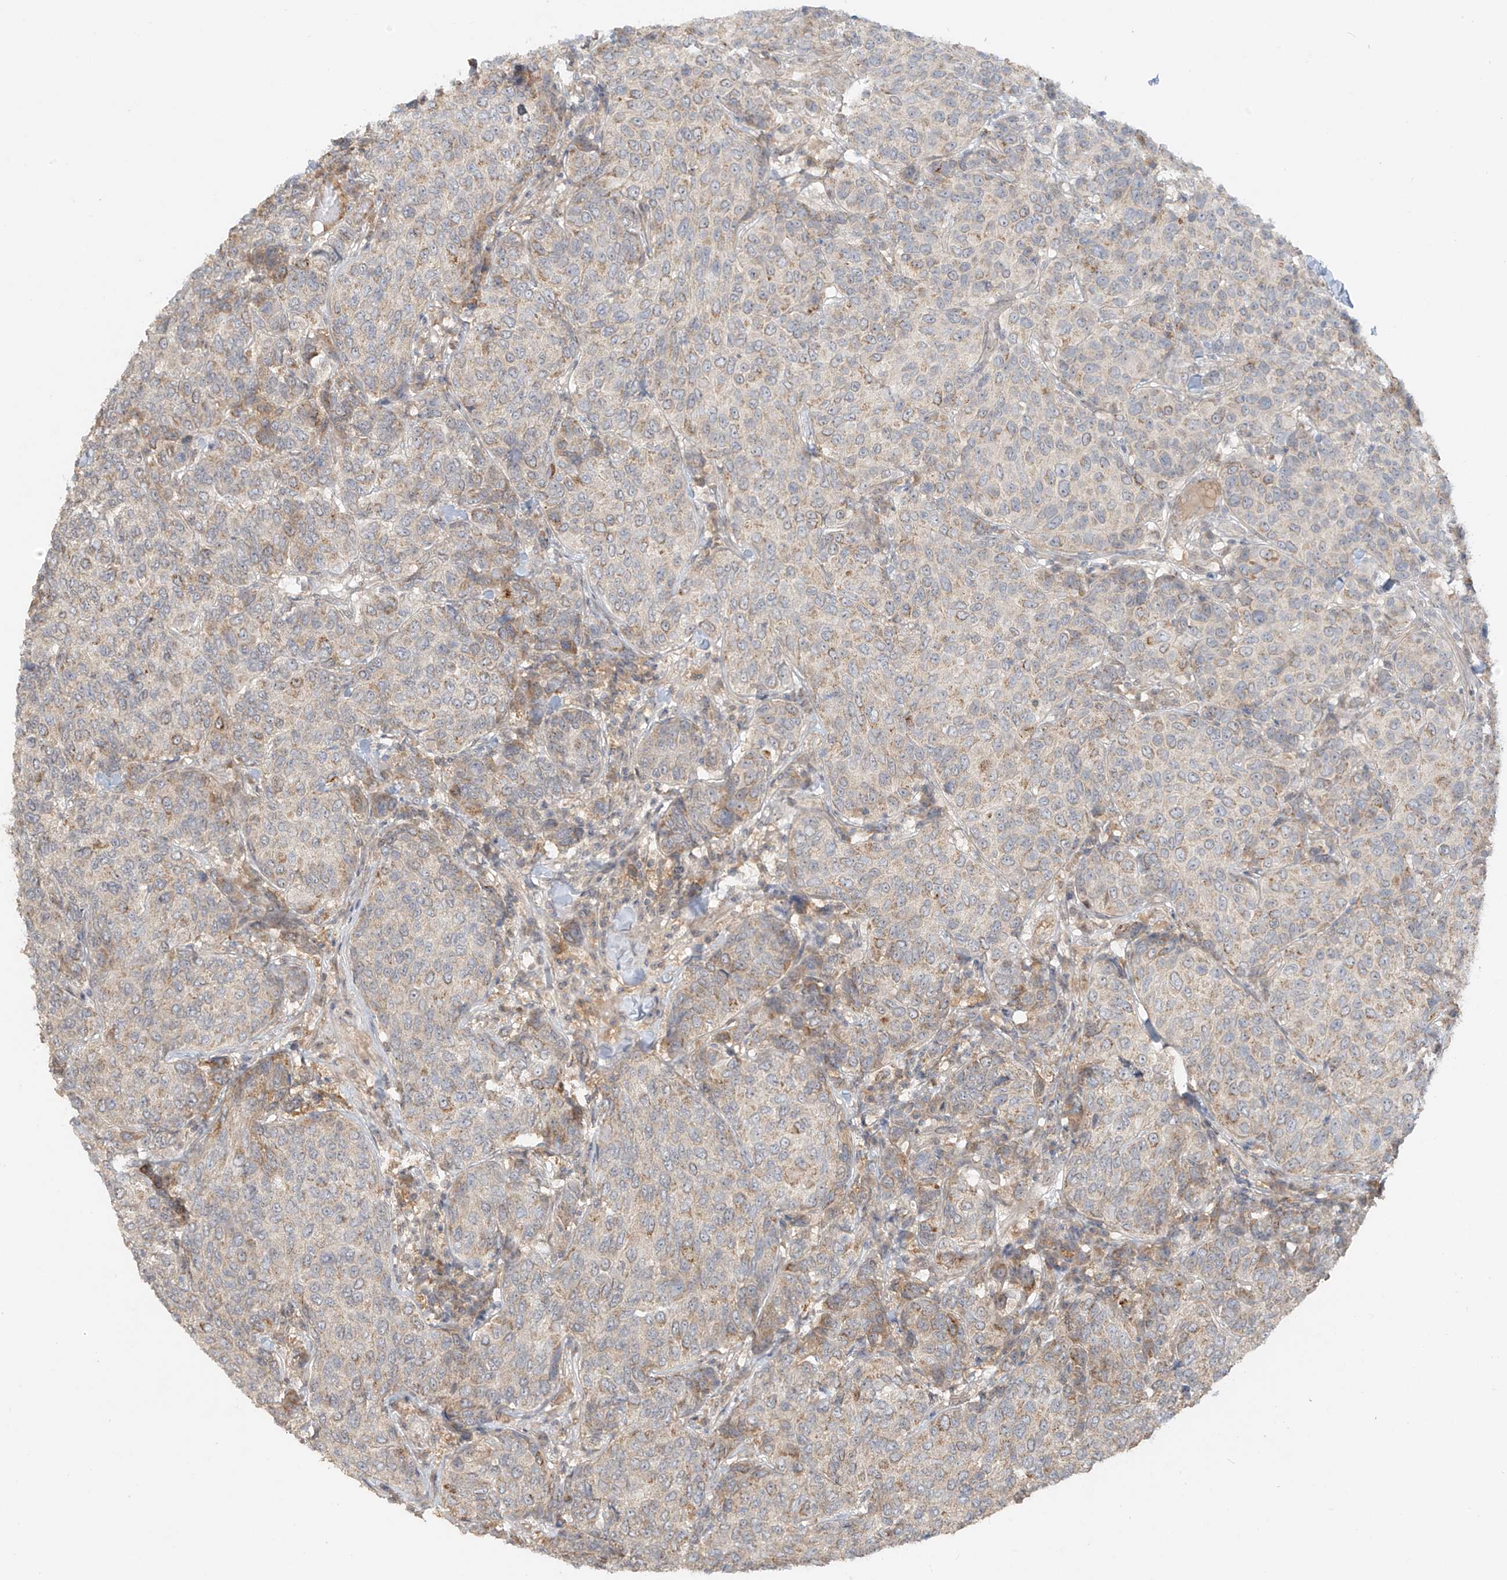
{"staining": {"intensity": "weak", "quantity": "25%-75%", "location": "cytoplasmic/membranous"}, "tissue": "breast cancer", "cell_type": "Tumor cells", "image_type": "cancer", "snomed": [{"axis": "morphology", "description": "Duct carcinoma"}, {"axis": "topography", "description": "Breast"}], "caption": "IHC of intraductal carcinoma (breast) shows low levels of weak cytoplasmic/membranous staining in approximately 25%-75% of tumor cells. The staining is performed using DAB (3,3'-diaminobenzidine) brown chromogen to label protein expression. The nuclei are counter-stained blue using hematoxylin.", "gene": "ABCD1", "patient": {"sex": "female", "age": 55}}